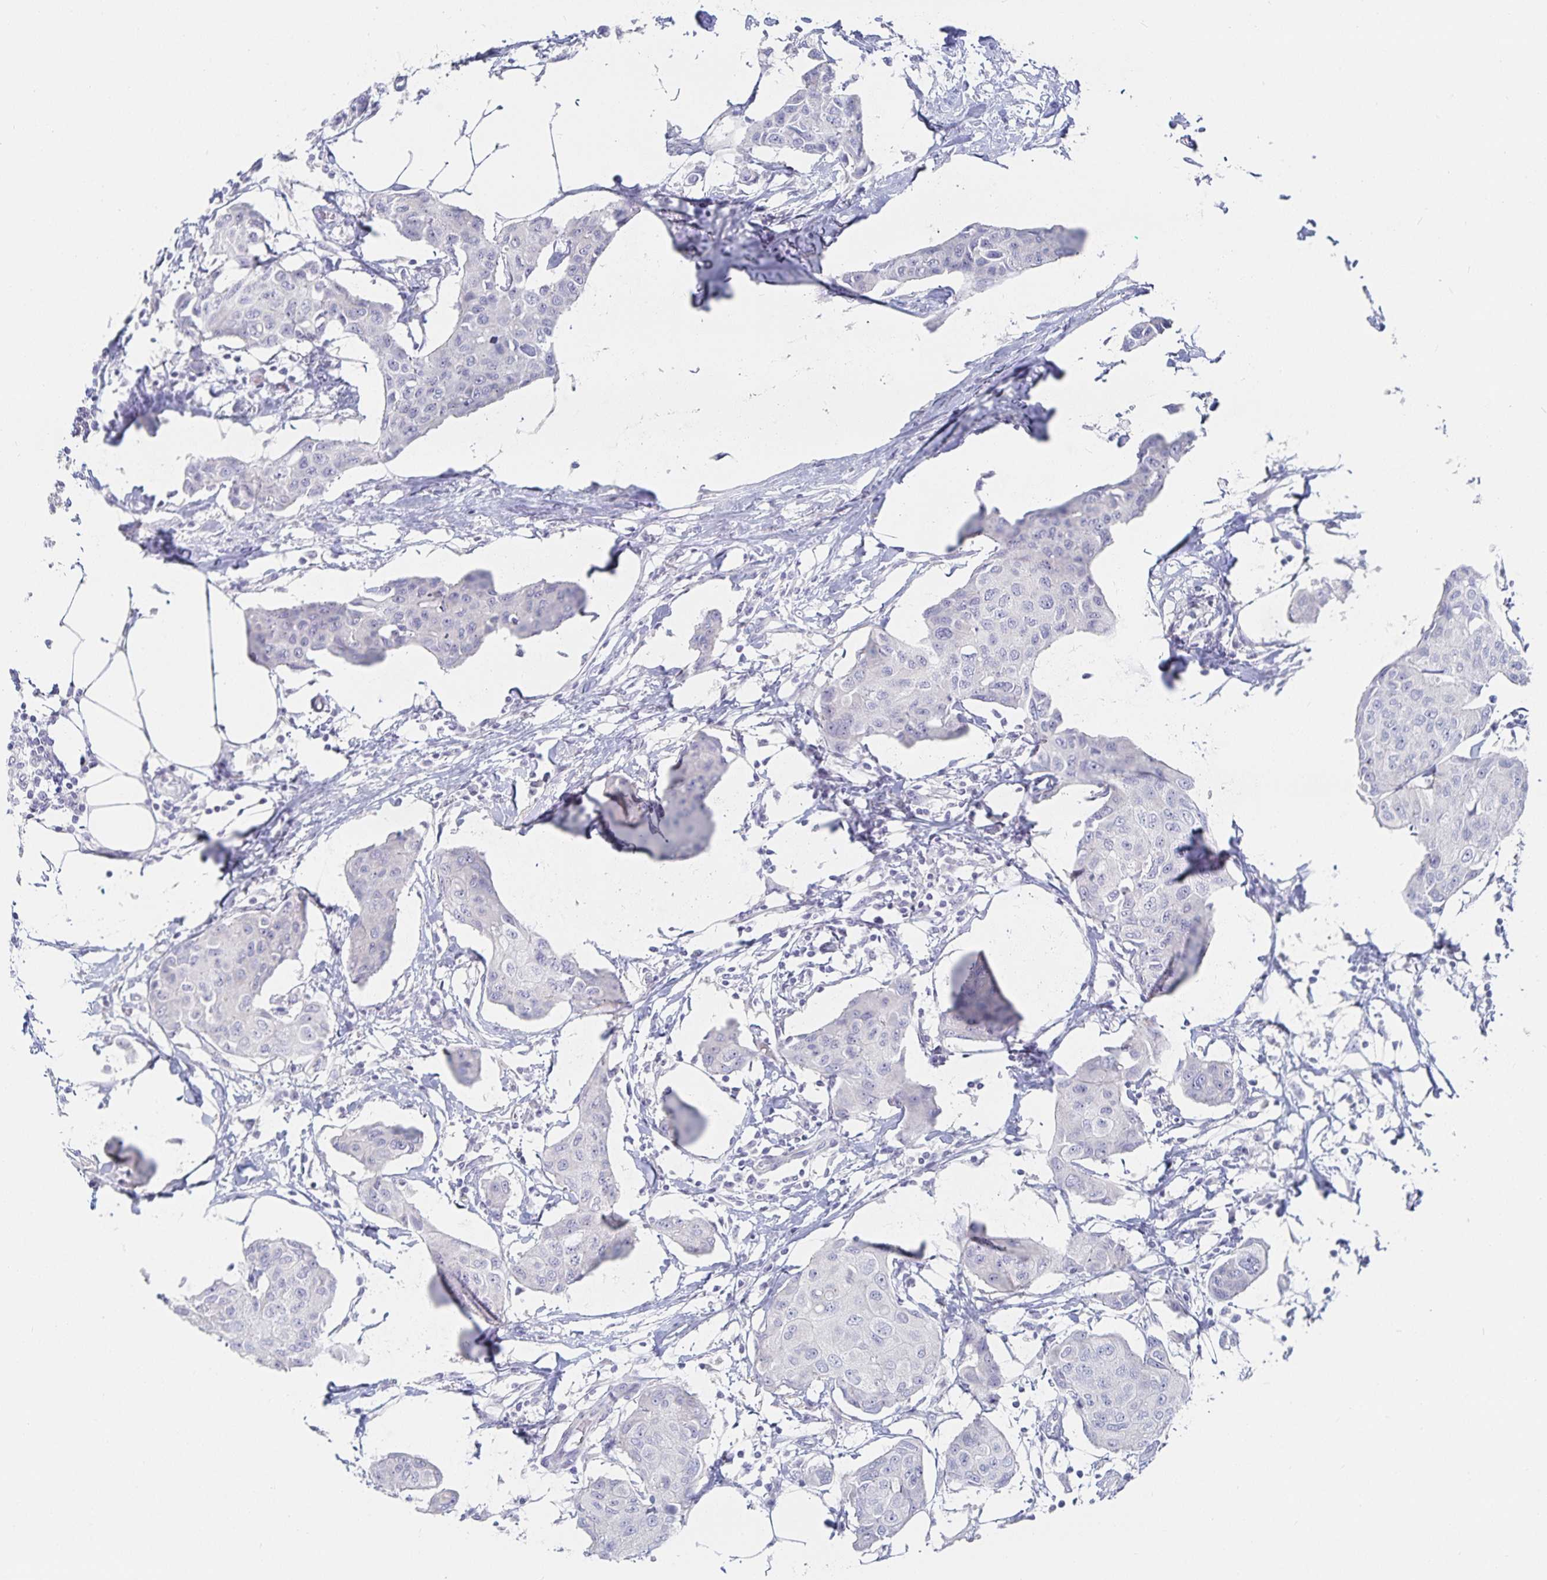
{"staining": {"intensity": "negative", "quantity": "none", "location": "none"}, "tissue": "breast cancer", "cell_type": "Tumor cells", "image_type": "cancer", "snomed": [{"axis": "morphology", "description": "Duct carcinoma"}, {"axis": "topography", "description": "Breast"}, {"axis": "topography", "description": "Lymph node"}], "caption": "Invasive ductal carcinoma (breast) was stained to show a protein in brown. There is no significant positivity in tumor cells.", "gene": "SFTPA1", "patient": {"sex": "female", "age": 80}}